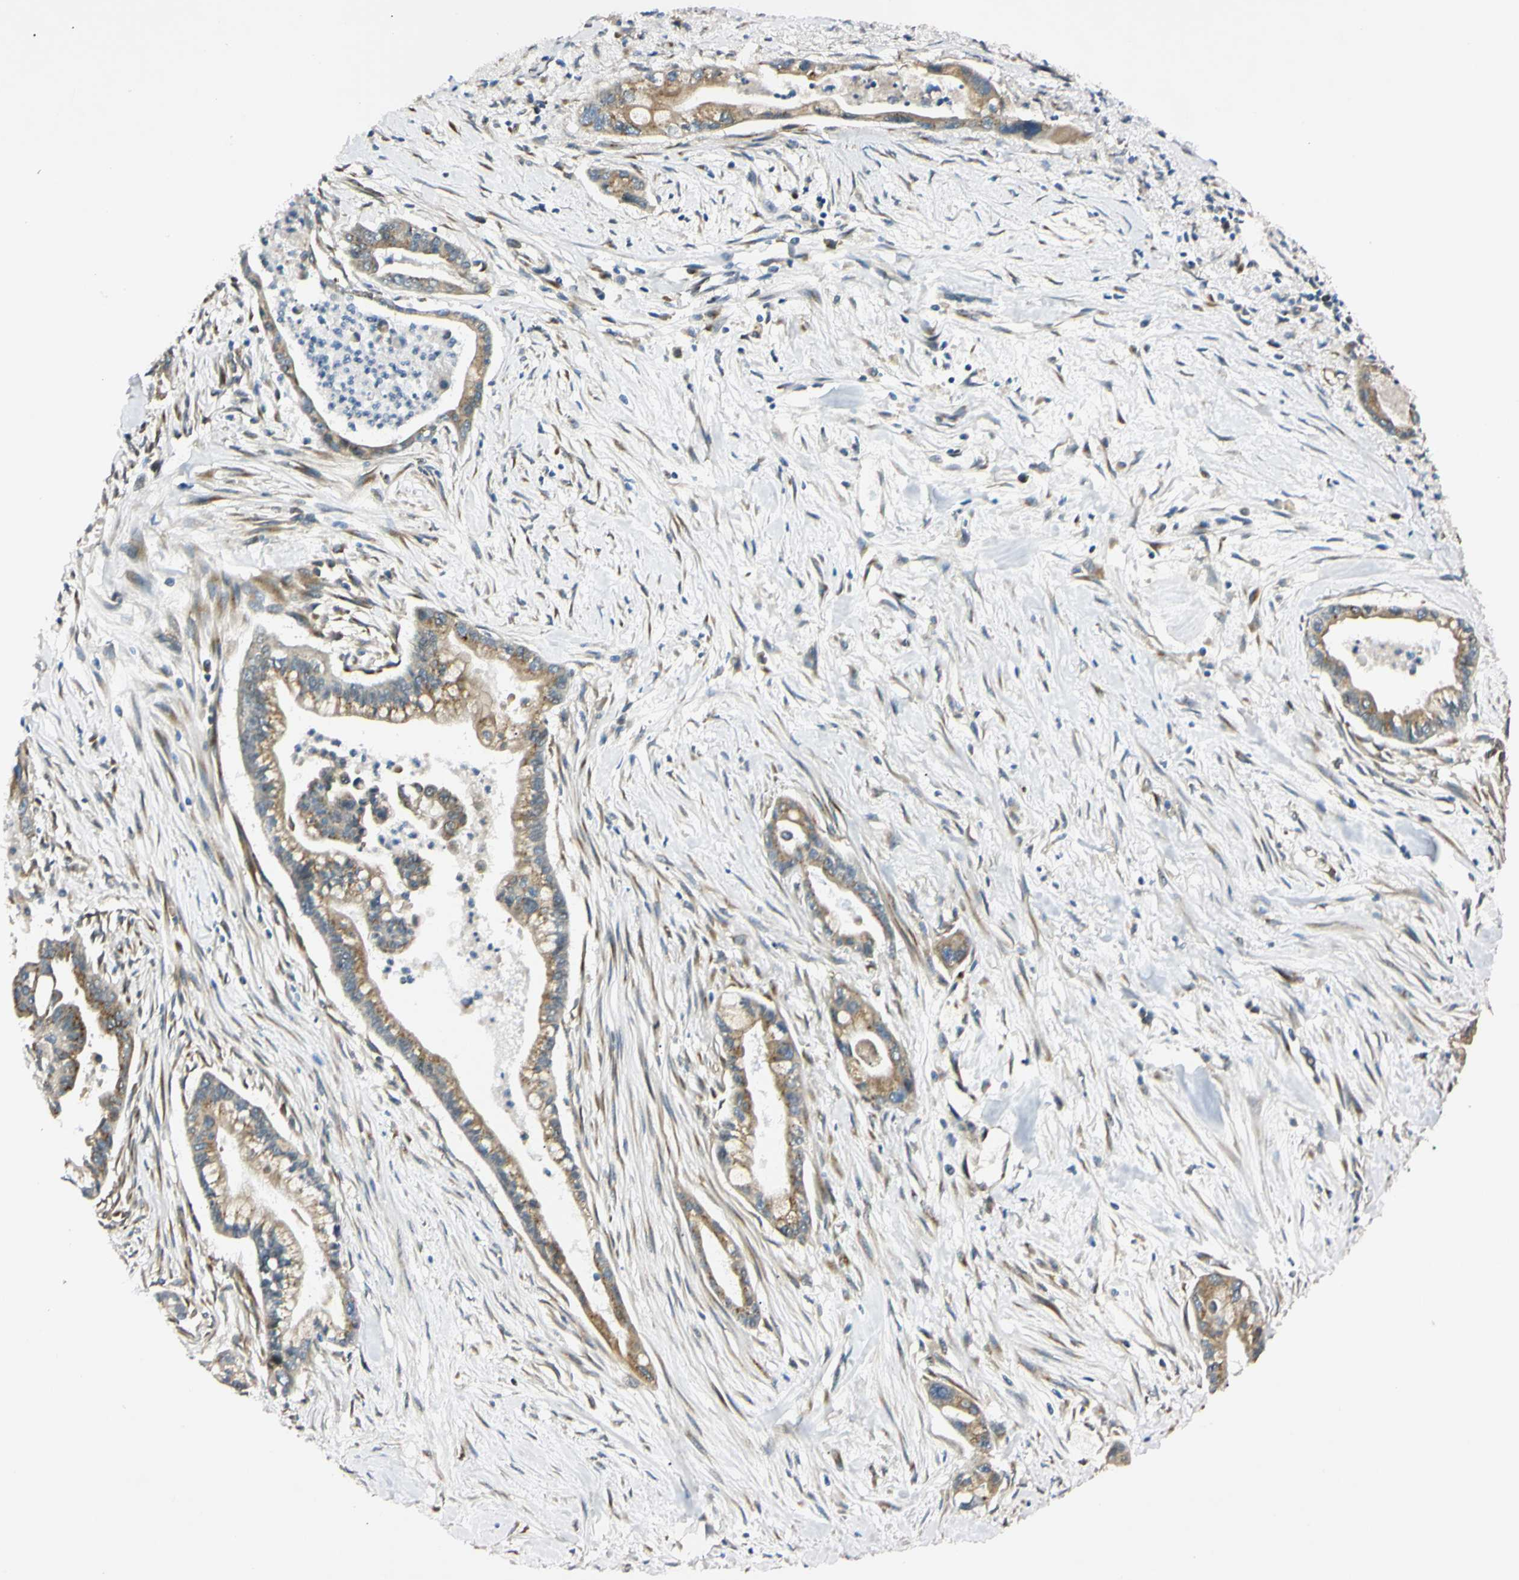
{"staining": {"intensity": "moderate", "quantity": ">75%", "location": "cytoplasmic/membranous"}, "tissue": "pancreatic cancer", "cell_type": "Tumor cells", "image_type": "cancer", "snomed": [{"axis": "morphology", "description": "Adenocarcinoma, NOS"}, {"axis": "topography", "description": "Pancreas"}], "caption": "Human pancreatic cancer (adenocarcinoma) stained with a protein marker demonstrates moderate staining in tumor cells.", "gene": "IER3IP1", "patient": {"sex": "male", "age": 70}}